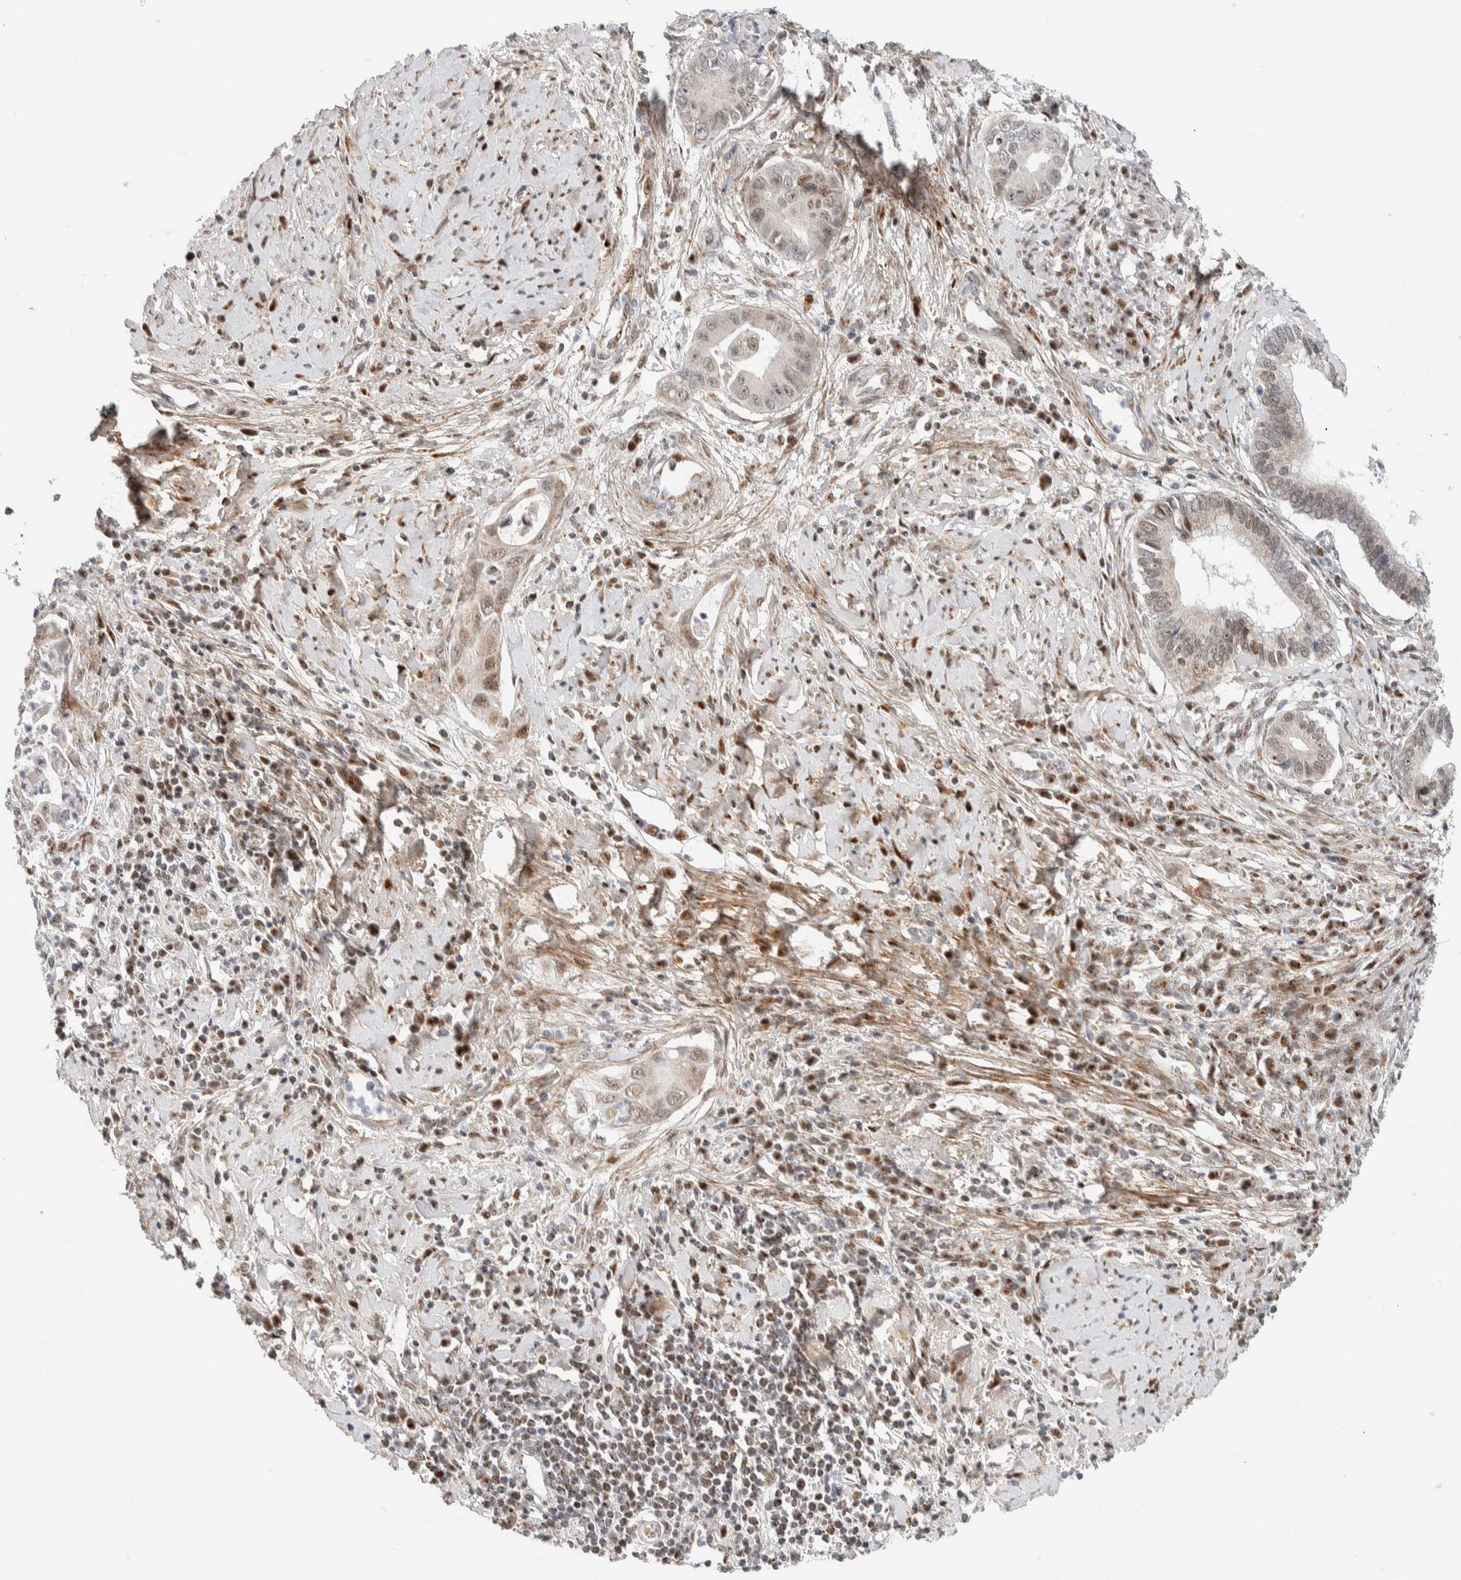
{"staining": {"intensity": "moderate", "quantity": "<25%", "location": "nuclear"}, "tissue": "cervical cancer", "cell_type": "Tumor cells", "image_type": "cancer", "snomed": [{"axis": "morphology", "description": "Adenocarcinoma, NOS"}, {"axis": "topography", "description": "Cervix"}], "caption": "Protein expression analysis of cervical cancer shows moderate nuclear staining in about <25% of tumor cells.", "gene": "TSPAN32", "patient": {"sex": "female", "age": 44}}